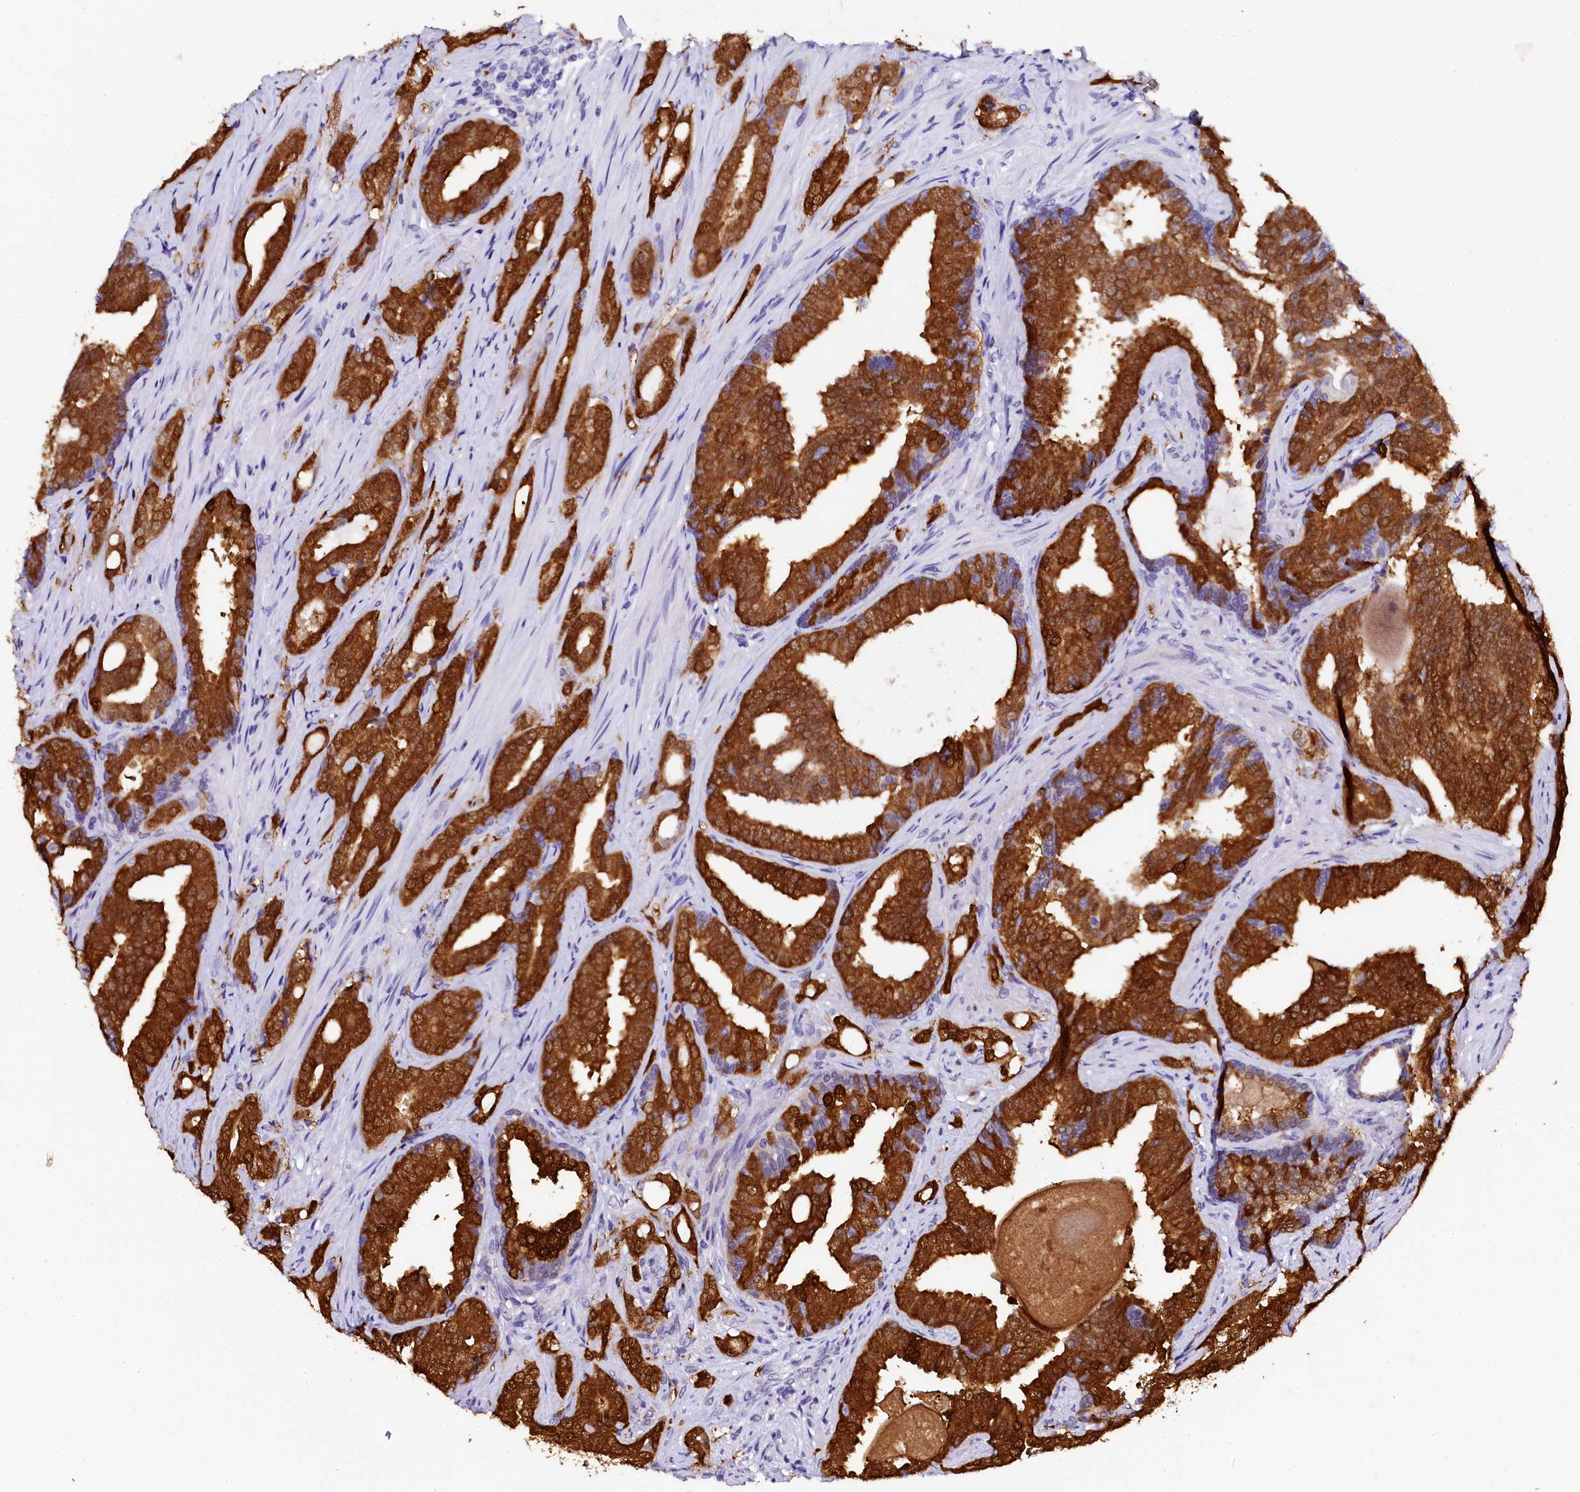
{"staining": {"intensity": "strong", "quantity": ">75%", "location": "cytoplasmic/membranous,nuclear"}, "tissue": "prostate cancer", "cell_type": "Tumor cells", "image_type": "cancer", "snomed": [{"axis": "morphology", "description": "Adenocarcinoma, High grade"}, {"axis": "topography", "description": "Prostate"}], "caption": "Protein staining exhibits strong cytoplasmic/membranous and nuclear positivity in approximately >75% of tumor cells in adenocarcinoma (high-grade) (prostate).", "gene": "SORD", "patient": {"sex": "male", "age": 63}}